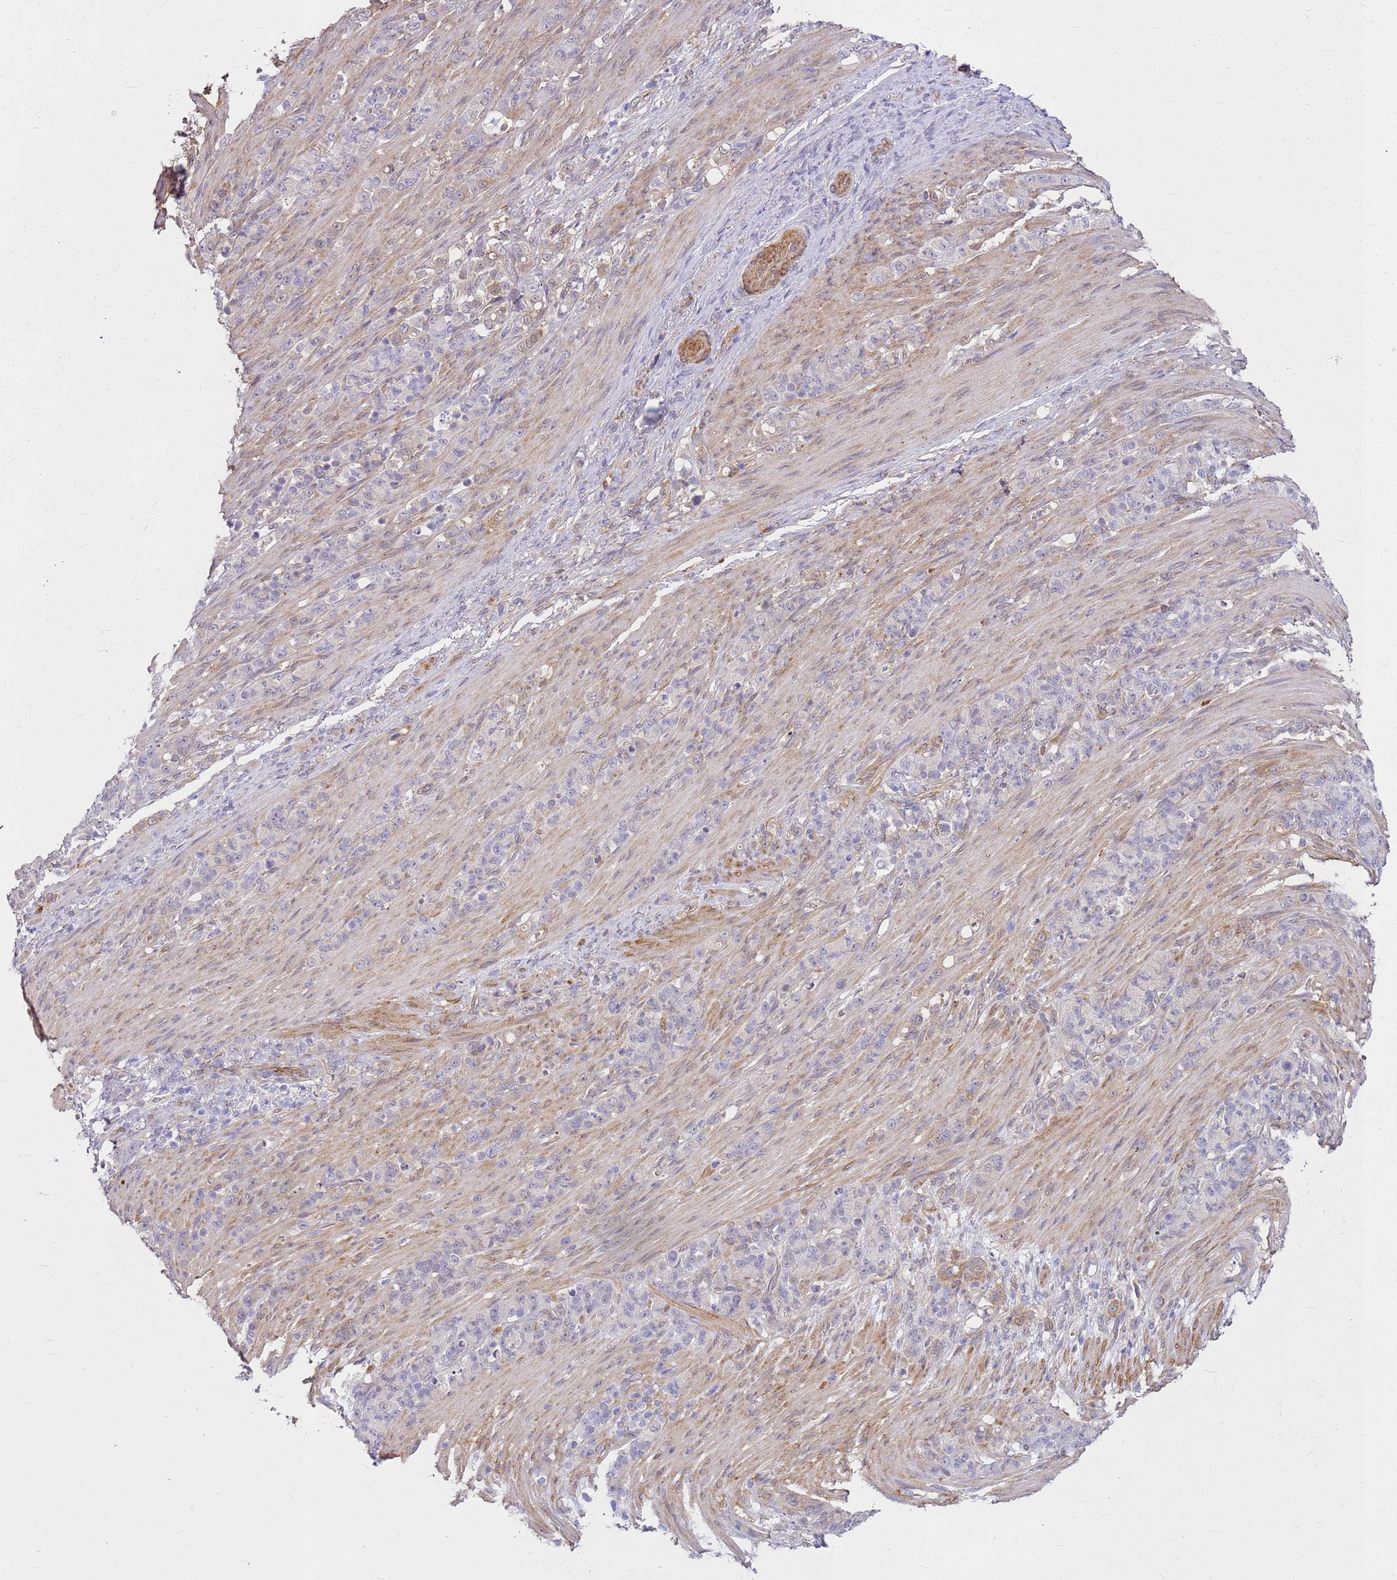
{"staining": {"intensity": "negative", "quantity": "none", "location": "none"}, "tissue": "stomach cancer", "cell_type": "Tumor cells", "image_type": "cancer", "snomed": [{"axis": "morphology", "description": "Adenocarcinoma, NOS"}, {"axis": "topography", "description": "Stomach"}], "caption": "Tumor cells are negative for brown protein staining in adenocarcinoma (stomach).", "gene": "HSPB1", "patient": {"sex": "female", "age": 79}}